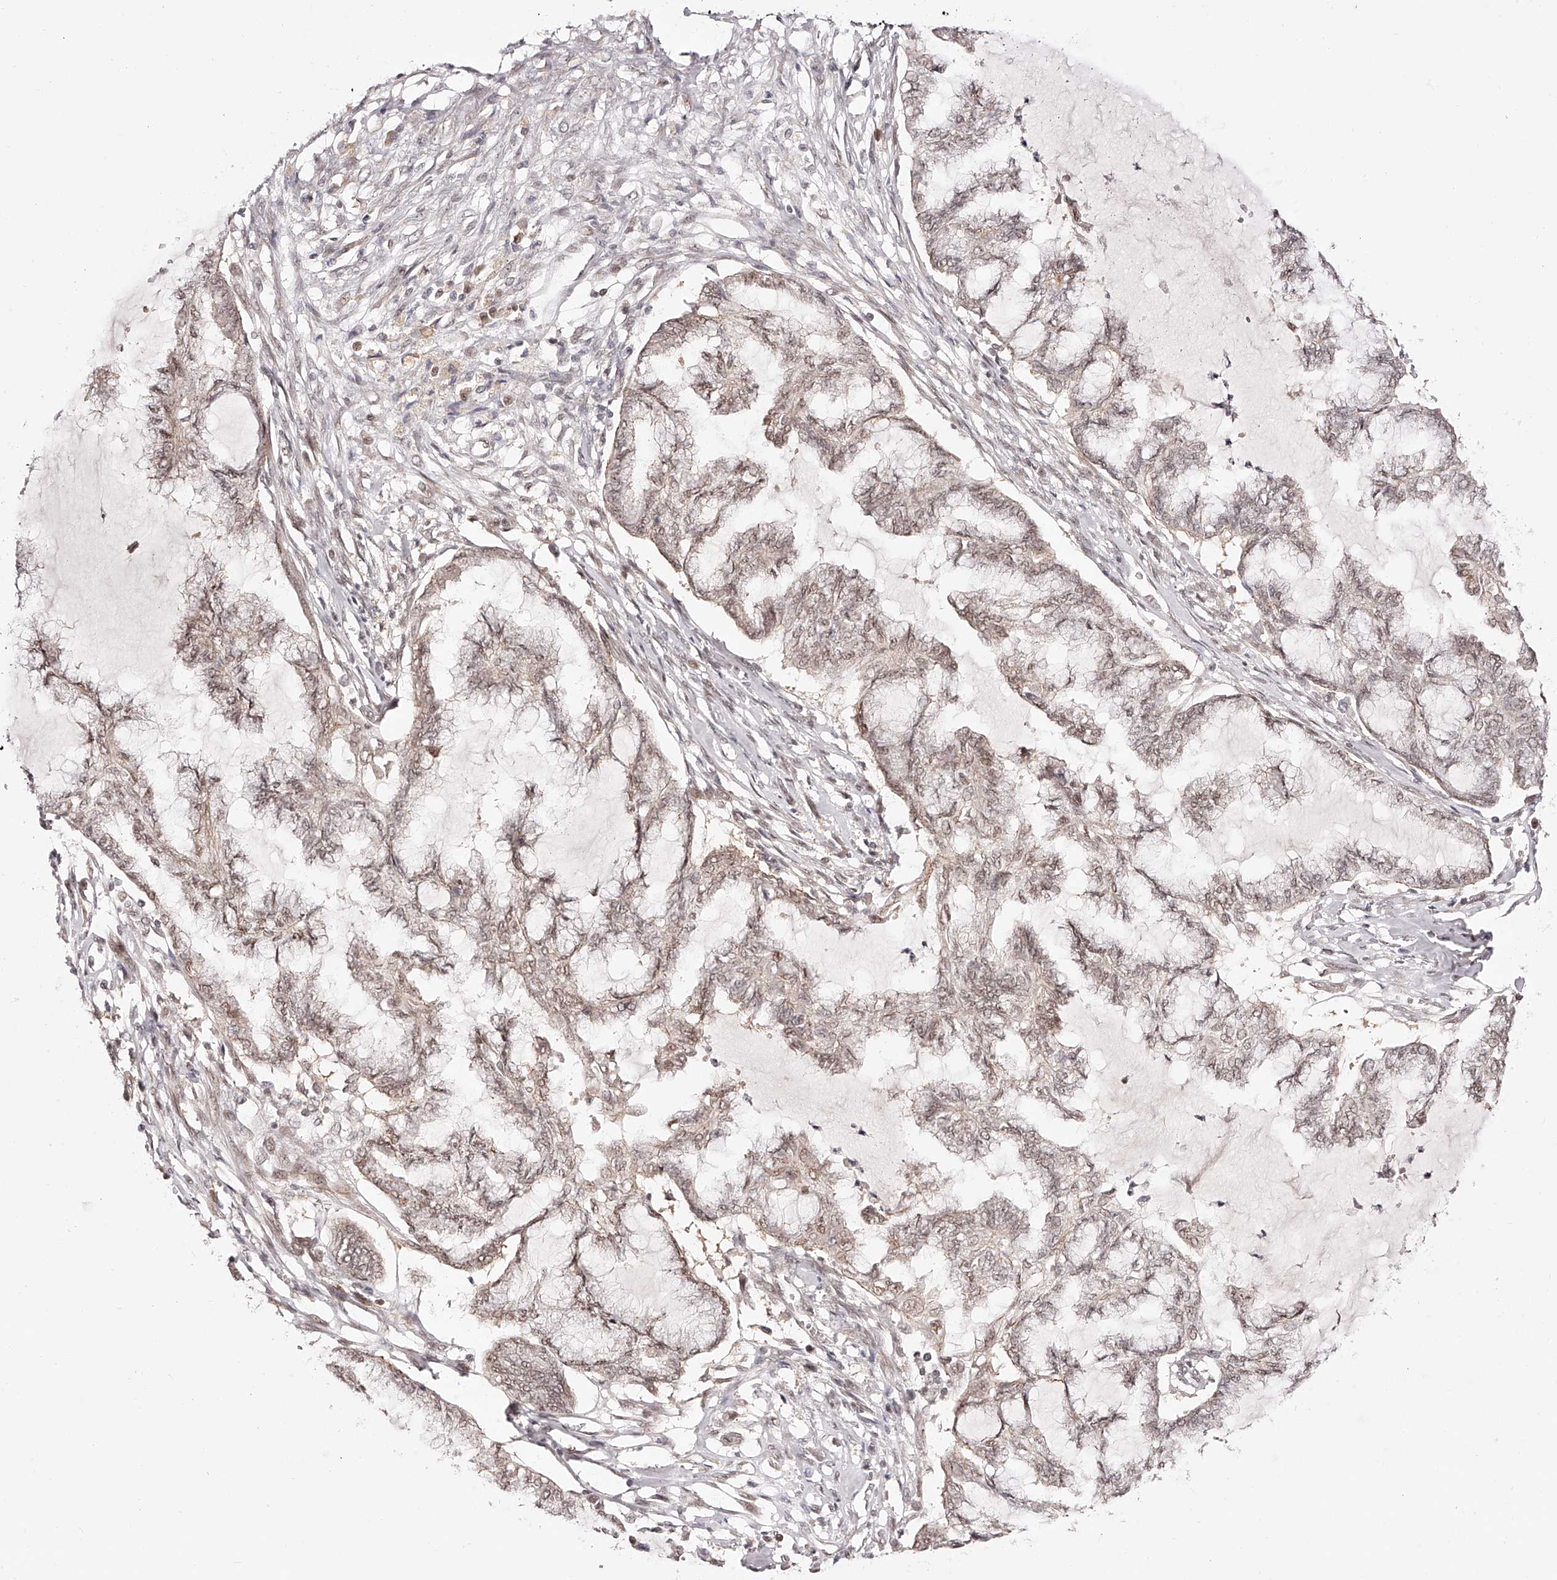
{"staining": {"intensity": "moderate", "quantity": ">75%", "location": "cytoplasmic/membranous,nuclear"}, "tissue": "endometrial cancer", "cell_type": "Tumor cells", "image_type": "cancer", "snomed": [{"axis": "morphology", "description": "Adenocarcinoma, NOS"}, {"axis": "topography", "description": "Endometrium"}], "caption": "Immunohistochemistry (IHC) (DAB) staining of human endometrial cancer displays moderate cytoplasmic/membranous and nuclear protein staining in approximately >75% of tumor cells.", "gene": "USF3", "patient": {"sex": "female", "age": 86}}